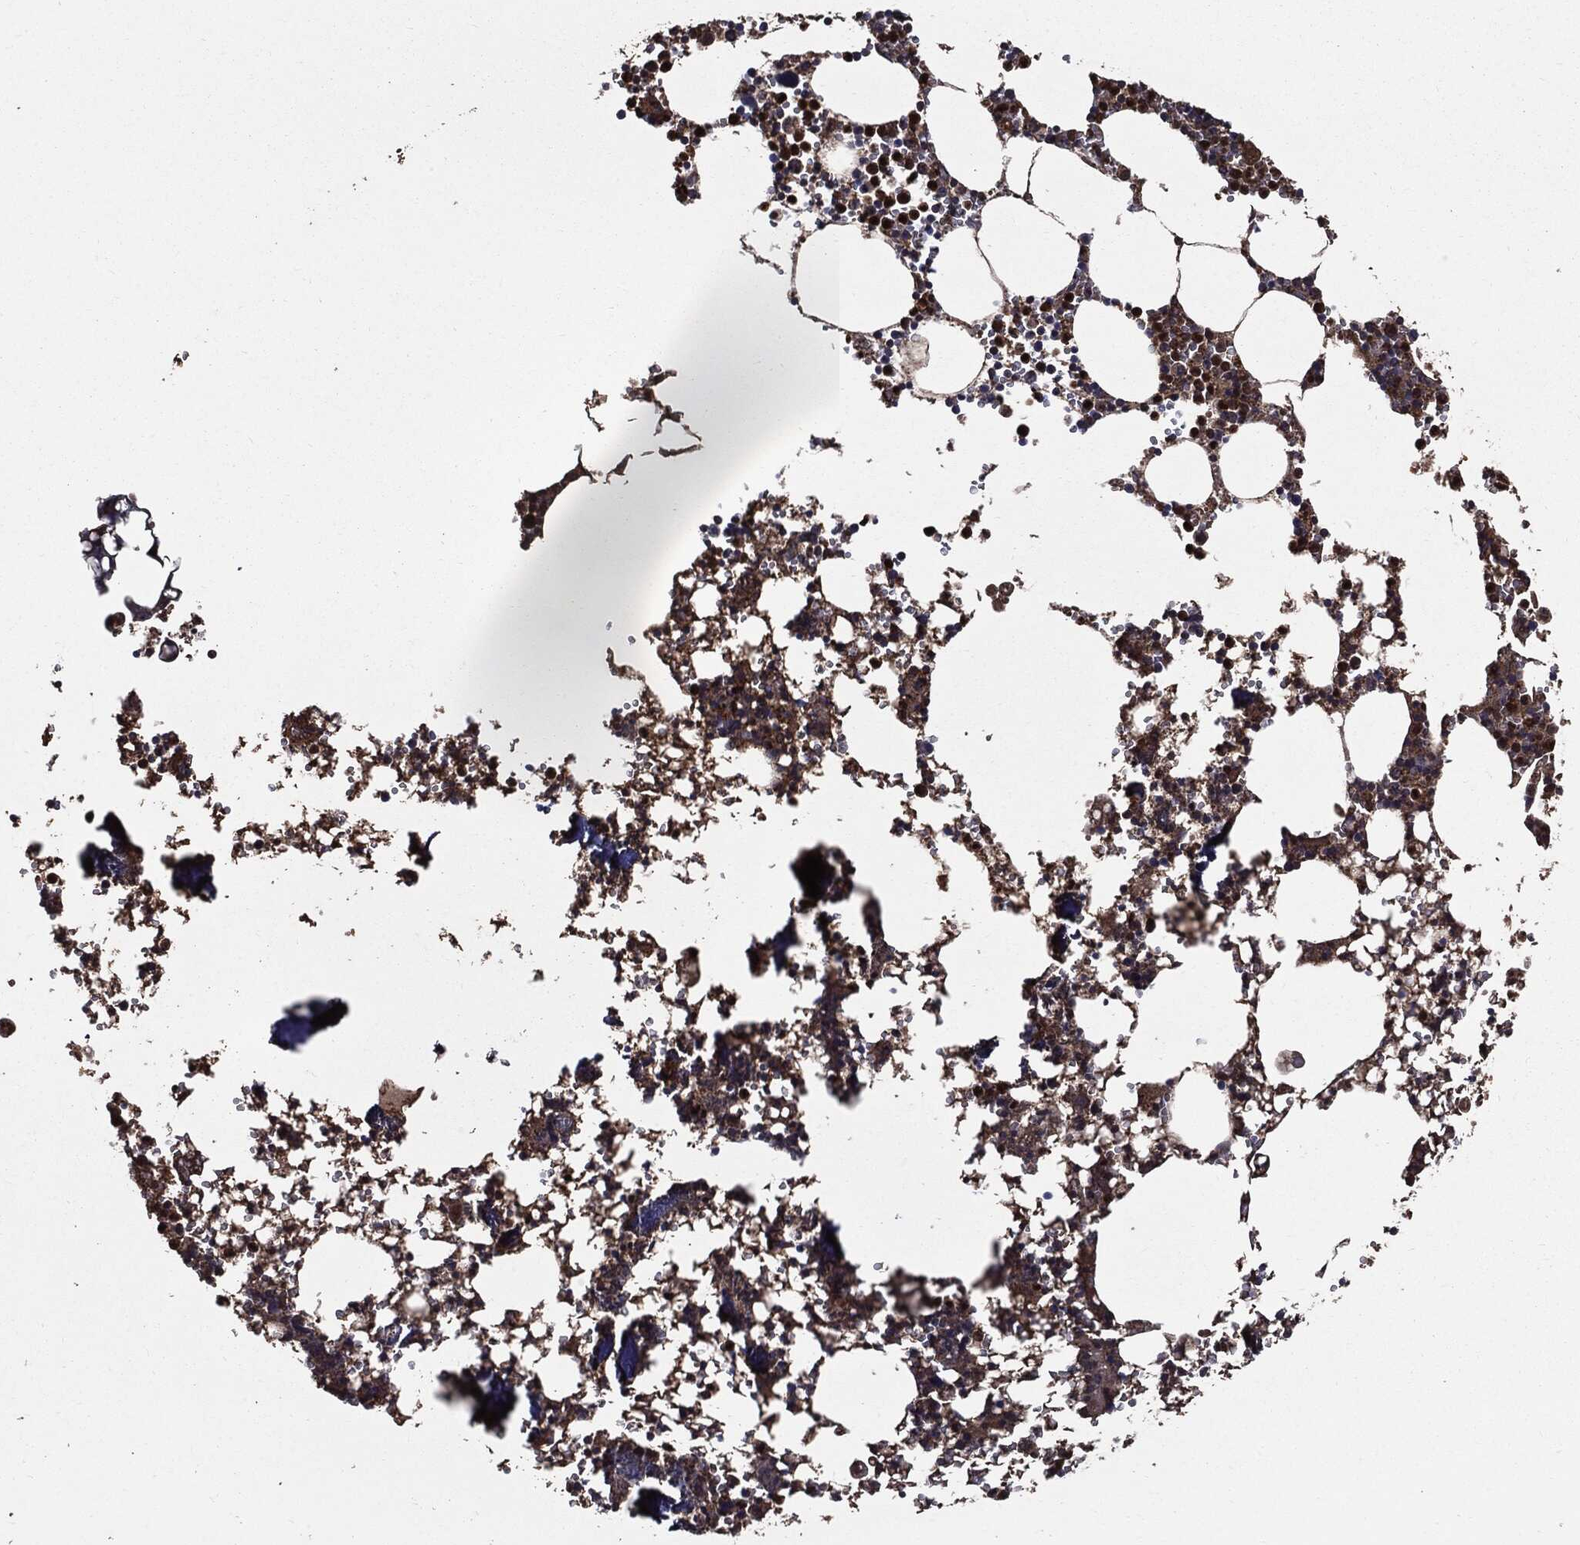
{"staining": {"intensity": "strong", "quantity": "25%-75%", "location": "nuclear"}, "tissue": "bone marrow", "cell_type": "Hematopoietic cells", "image_type": "normal", "snomed": [{"axis": "morphology", "description": "Normal tissue, NOS"}, {"axis": "topography", "description": "Bone marrow"}], "caption": "Protein expression analysis of benign human bone marrow reveals strong nuclear staining in approximately 25%-75% of hematopoietic cells. (Brightfield microscopy of DAB IHC at high magnification).", "gene": "PDCD6IP", "patient": {"sex": "female", "age": 64}}